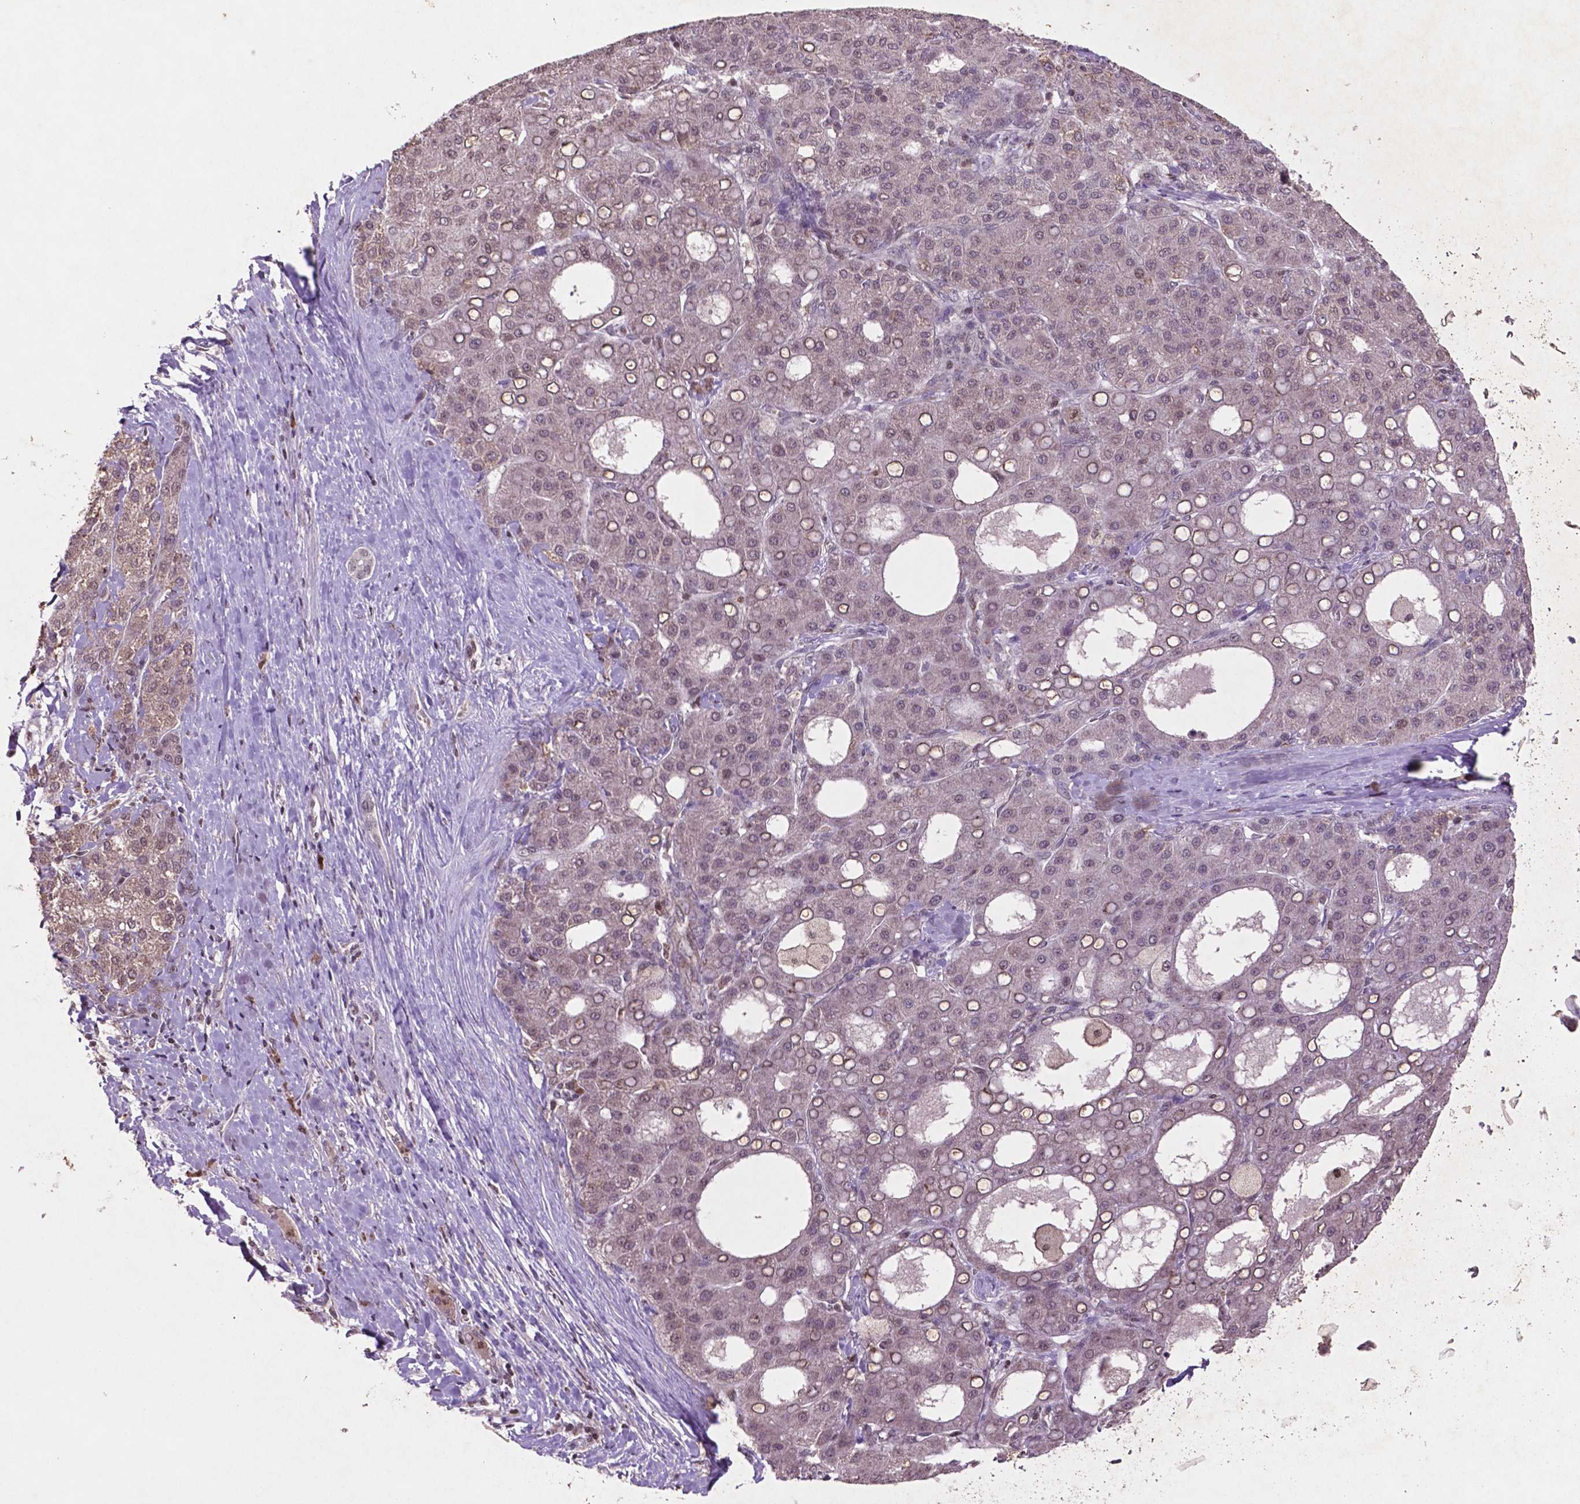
{"staining": {"intensity": "weak", "quantity": "<25%", "location": "nuclear"}, "tissue": "liver cancer", "cell_type": "Tumor cells", "image_type": "cancer", "snomed": [{"axis": "morphology", "description": "Carcinoma, Hepatocellular, NOS"}, {"axis": "topography", "description": "Liver"}], "caption": "Tumor cells show no significant positivity in liver hepatocellular carcinoma.", "gene": "GLRX", "patient": {"sex": "male", "age": 65}}